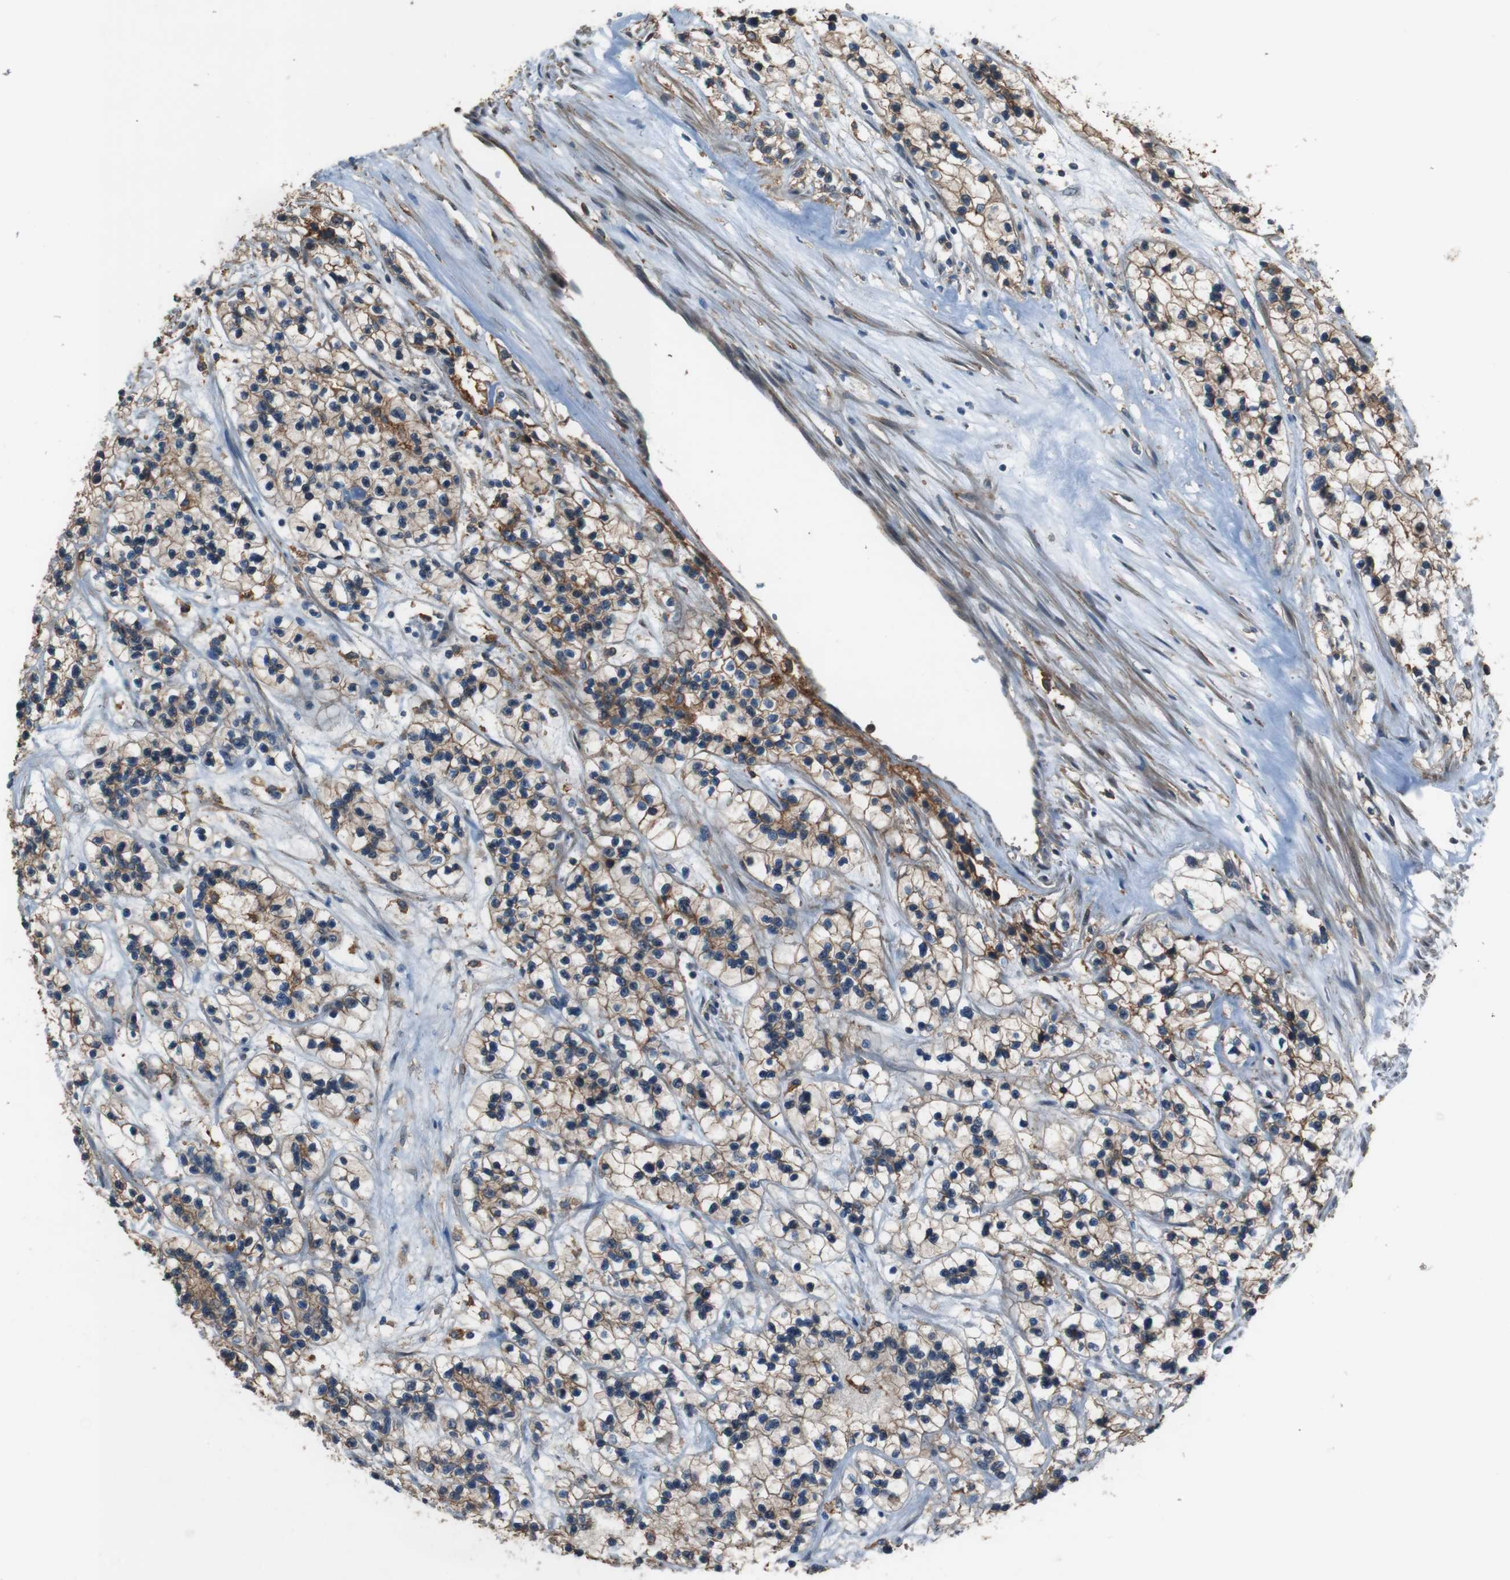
{"staining": {"intensity": "moderate", "quantity": ">75%", "location": "cytoplasmic/membranous"}, "tissue": "renal cancer", "cell_type": "Tumor cells", "image_type": "cancer", "snomed": [{"axis": "morphology", "description": "Adenocarcinoma, NOS"}, {"axis": "topography", "description": "Kidney"}], "caption": "This image displays immunohistochemistry (IHC) staining of renal cancer, with medium moderate cytoplasmic/membranous staining in approximately >75% of tumor cells.", "gene": "ATP2B1", "patient": {"sex": "female", "age": 57}}